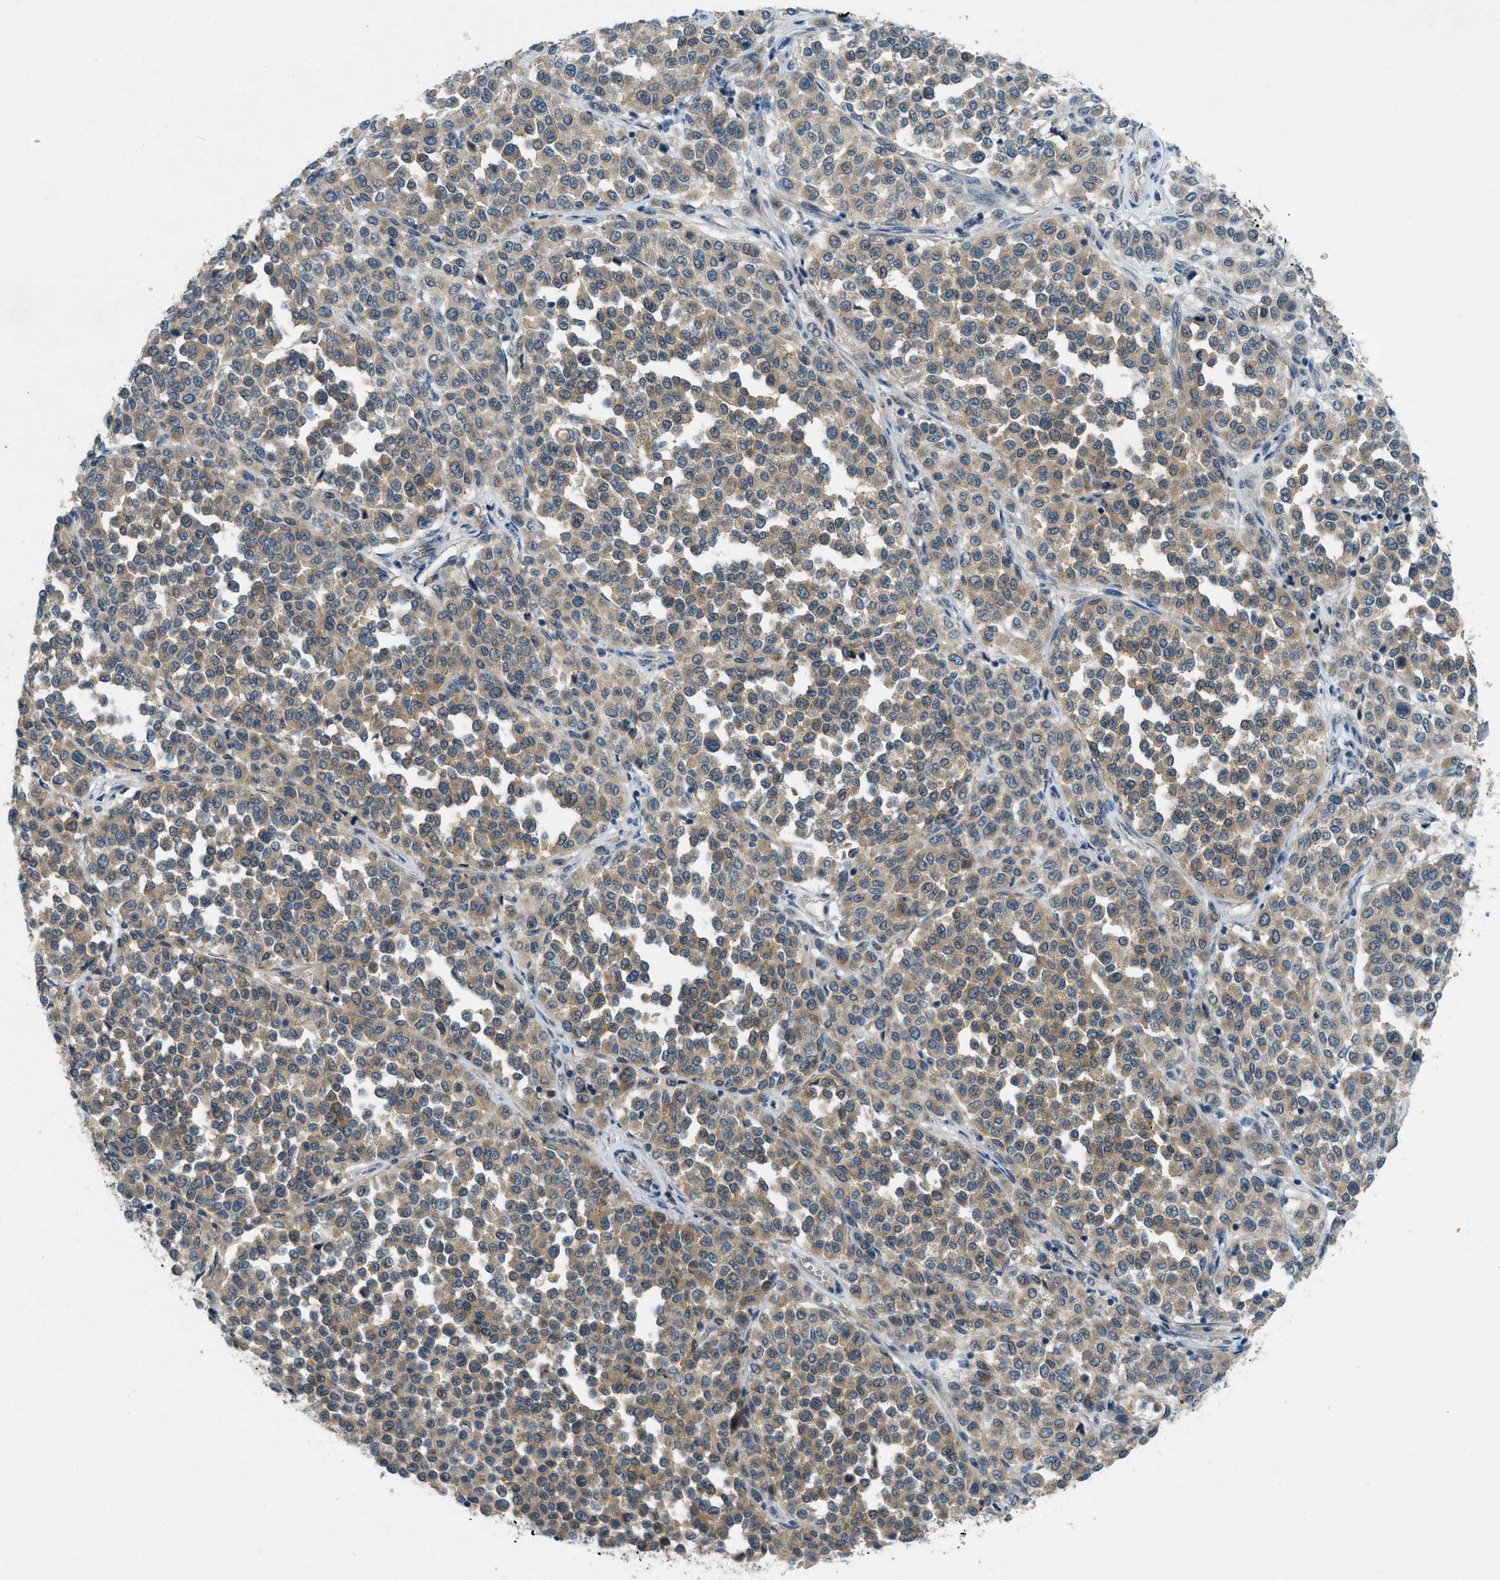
{"staining": {"intensity": "moderate", "quantity": ">75%", "location": "cytoplasmic/membranous"}, "tissue": "melanoma", "cell_type": "Tumor cells", "image_type": "cancer", "snomed": [{"axis": "morphology", "description": "Malignant melanoma, Metastatic site"}, {"axis": "topography", "description": "Pancreas"}], "caption": "This image displays malignant melanoma (metastatic site) stained with immunohistochemistry to label a protein in brown. The cytoplasmic/membranous of tumor cells show moderate positivity for the protein. Nuclei are counter-stained blue.", "gene": "SNX14", "patient": {"sex": "female", "age": 30}}